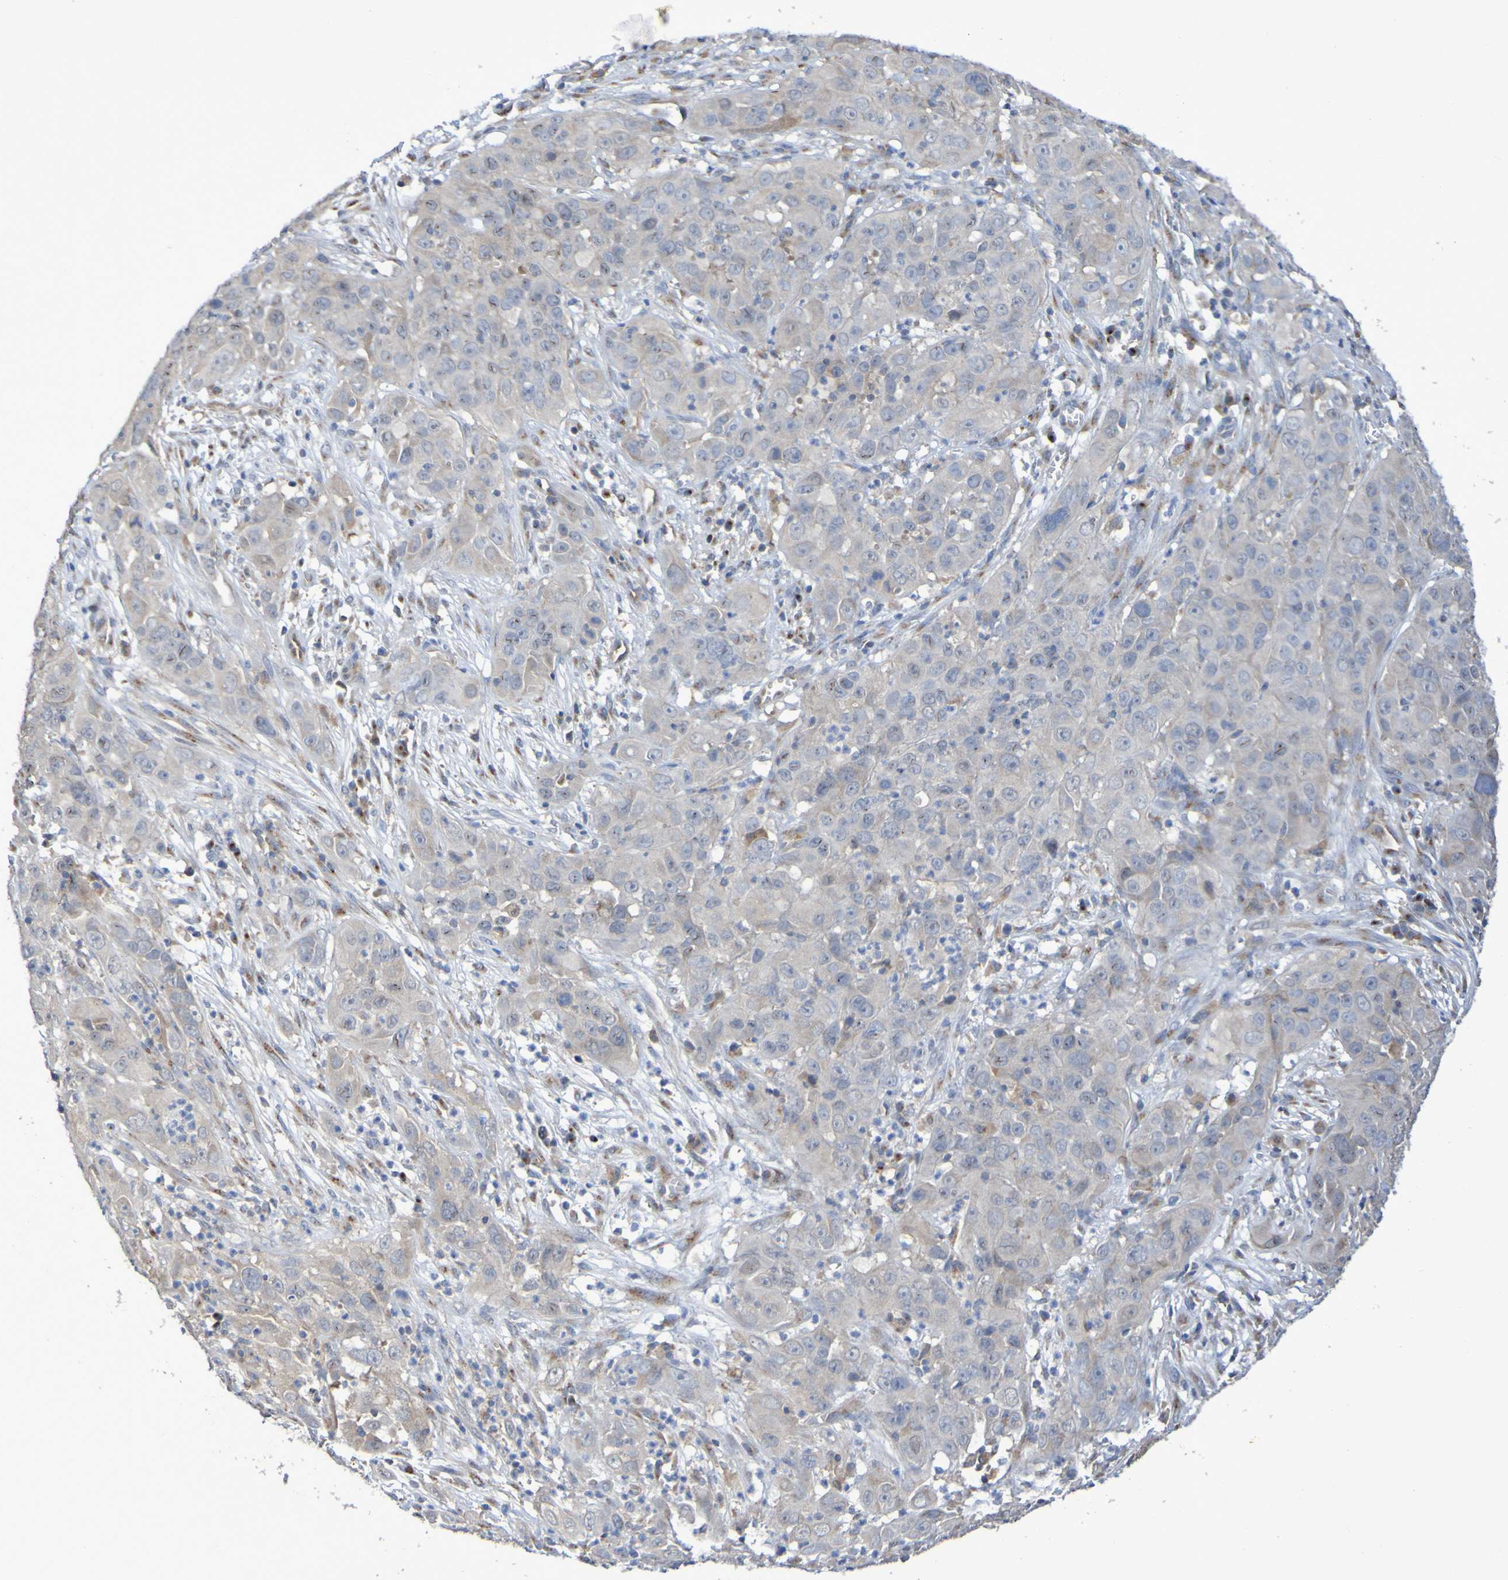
{"staining": {"intensity": "negative", "quantity": "none", "location": "none"}, "tissue": "cervical cancer", "cell_type": "Tumor cells", "image_type": "cancer", "snomed": [{"axis": "morphology", "description": "Squamous cell carcinoma, NOS"}, {"axis": "topography", "description": "Cervix"}], "caption": "DAB (3,3'-diaminobenzidine) immunohistochemical staining of human cervical cancer (squamous cell carcinoma) shows no significant expression in tumor cells.", "gene": "LMBRD2", "patient": {"sex": "female", "age": 32}}